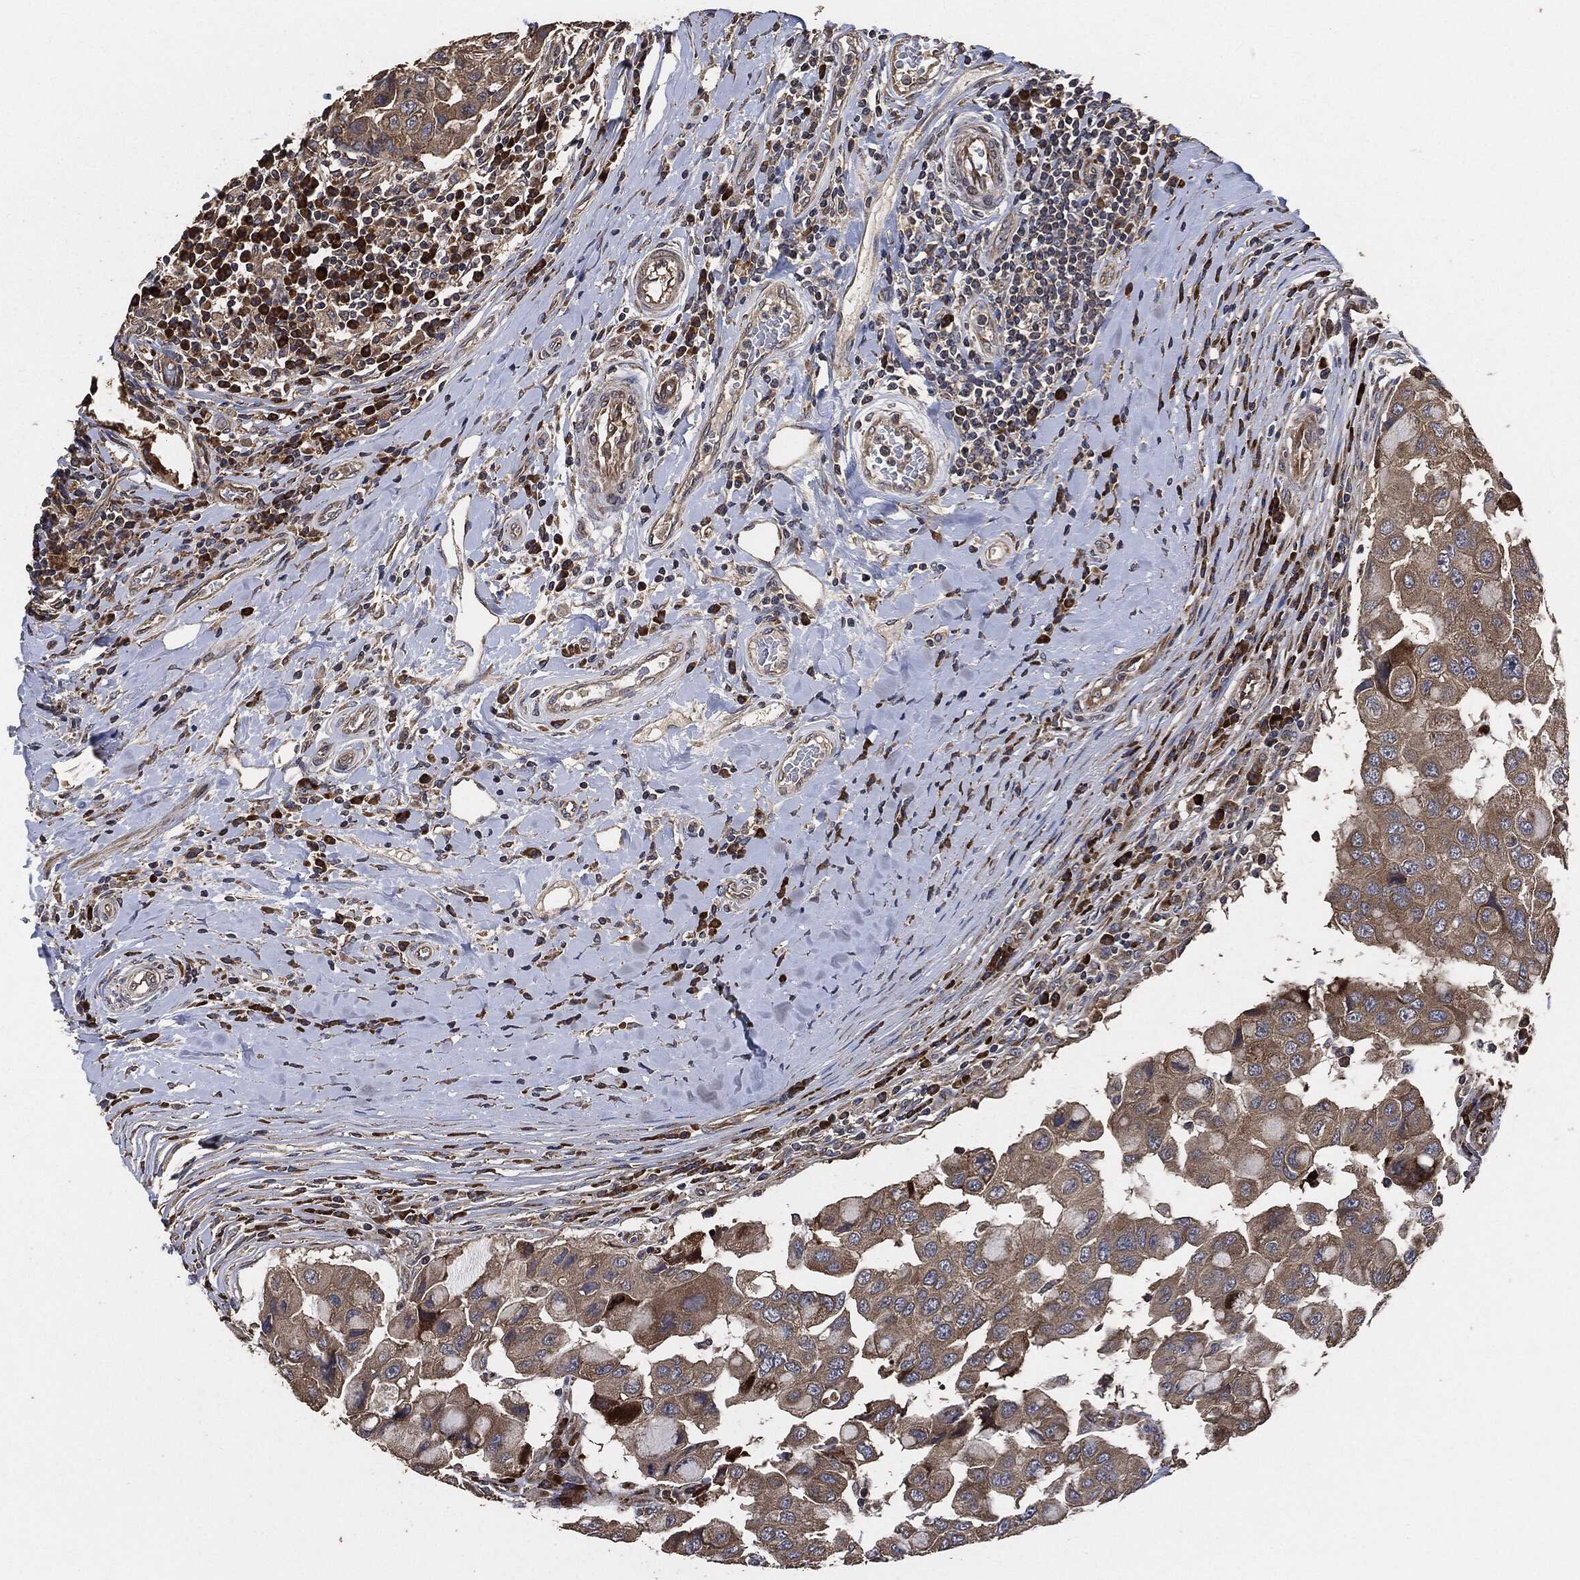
{"staining": {"intensity": "moderate", "quantity": "25%-75%", "location": "cytoplasmic/membranous"}, "tissue": "breast cancer", "cell_type": "Tumor cells", "image_type": "cancer", "snomed": [{"axis": "morphology", "description": "Duct carcinoma"}, {"axis": "topography", "description": "Breast"}], "caption": "Protein staining by IHC shows moderate cytoplasmic/membranous expression in approximately 25%-75% of tumor cells in breast infiltrating ductal carcinoma.", "gene": "STK3", "patient": {"sex": "female", "age": 27}}